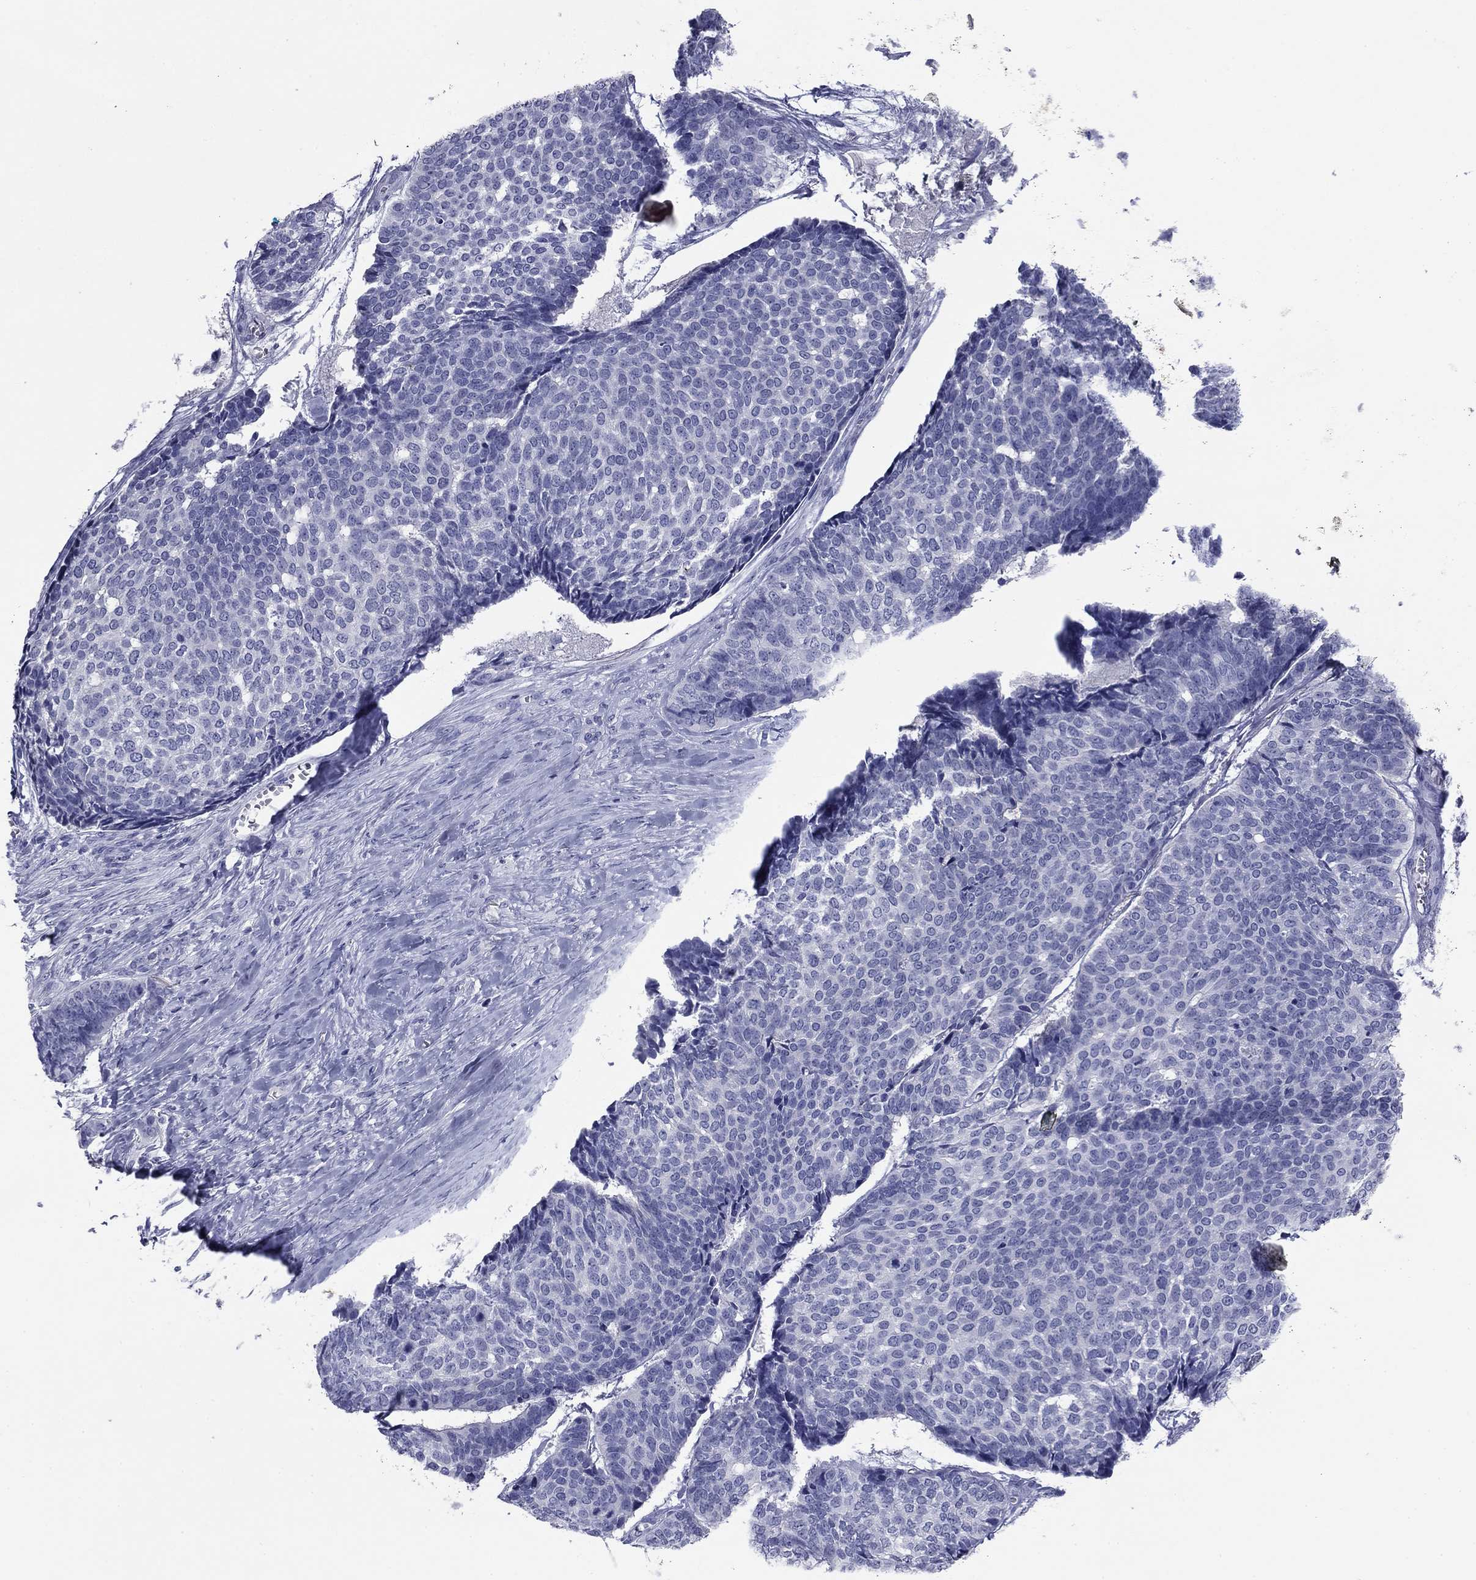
{"staining": {"intensity": "negative", "quantity": "none", "location": "none"}, "tissue": "skin cancer", "cell_type": "Tumor cells", "image_type": "cancer", "snomed": [{"axis": "morphology", "description": "Basal cell carcinoma"}, {"axis": "topography", "description": "Skin"}], "caption": "High magnification brightfield microscopy of skin cancer stained with DAB (brown) and counterstained with hematoxylin (blue): tumor cells show no significant expression.", "gene": "ABCC2", "patient": {"sex": "male", "age": 86}}